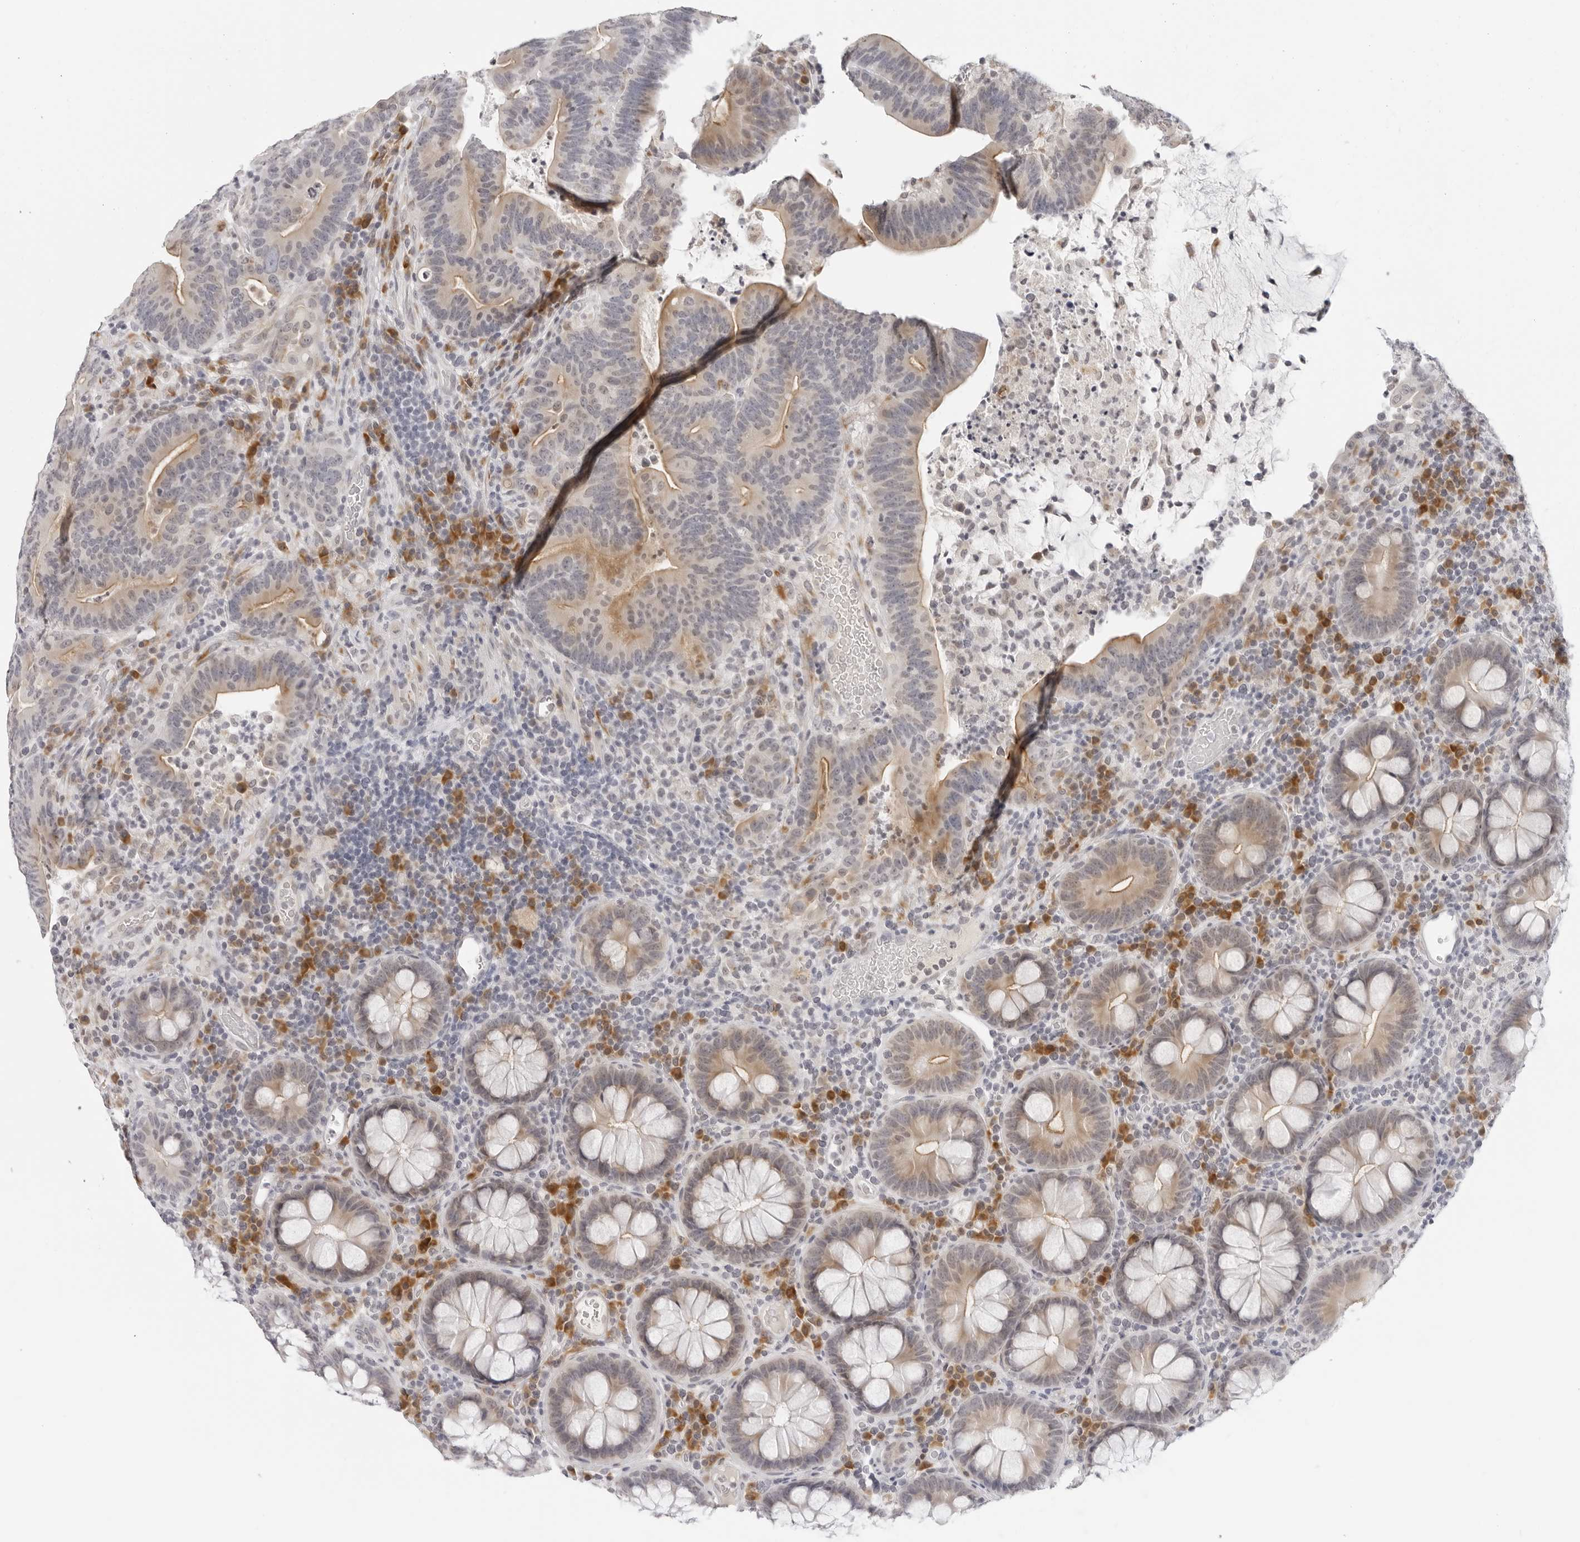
{"staining": {"intensity": "weak", "quantity": "25%-75%", "location": "cytoplasmic/membranous"}, "tissue": "colorectal cancer", "cell_type": "Tumor cells", "image_type": "cancer", "snomed": [{"axis": "morphology", "description": "Adenocarcinoma, NOS"}, {"axis": "topography", "description": "Colon"}], "caption": "Tumor cells reveal low levels of weak cytoplasmic/membranous expression in approximately 25%-75% of cells in colorectal cancer (adenocarcinoma).", "gene": "EDN2", "patient": {"sex": "female", "age": 66}}